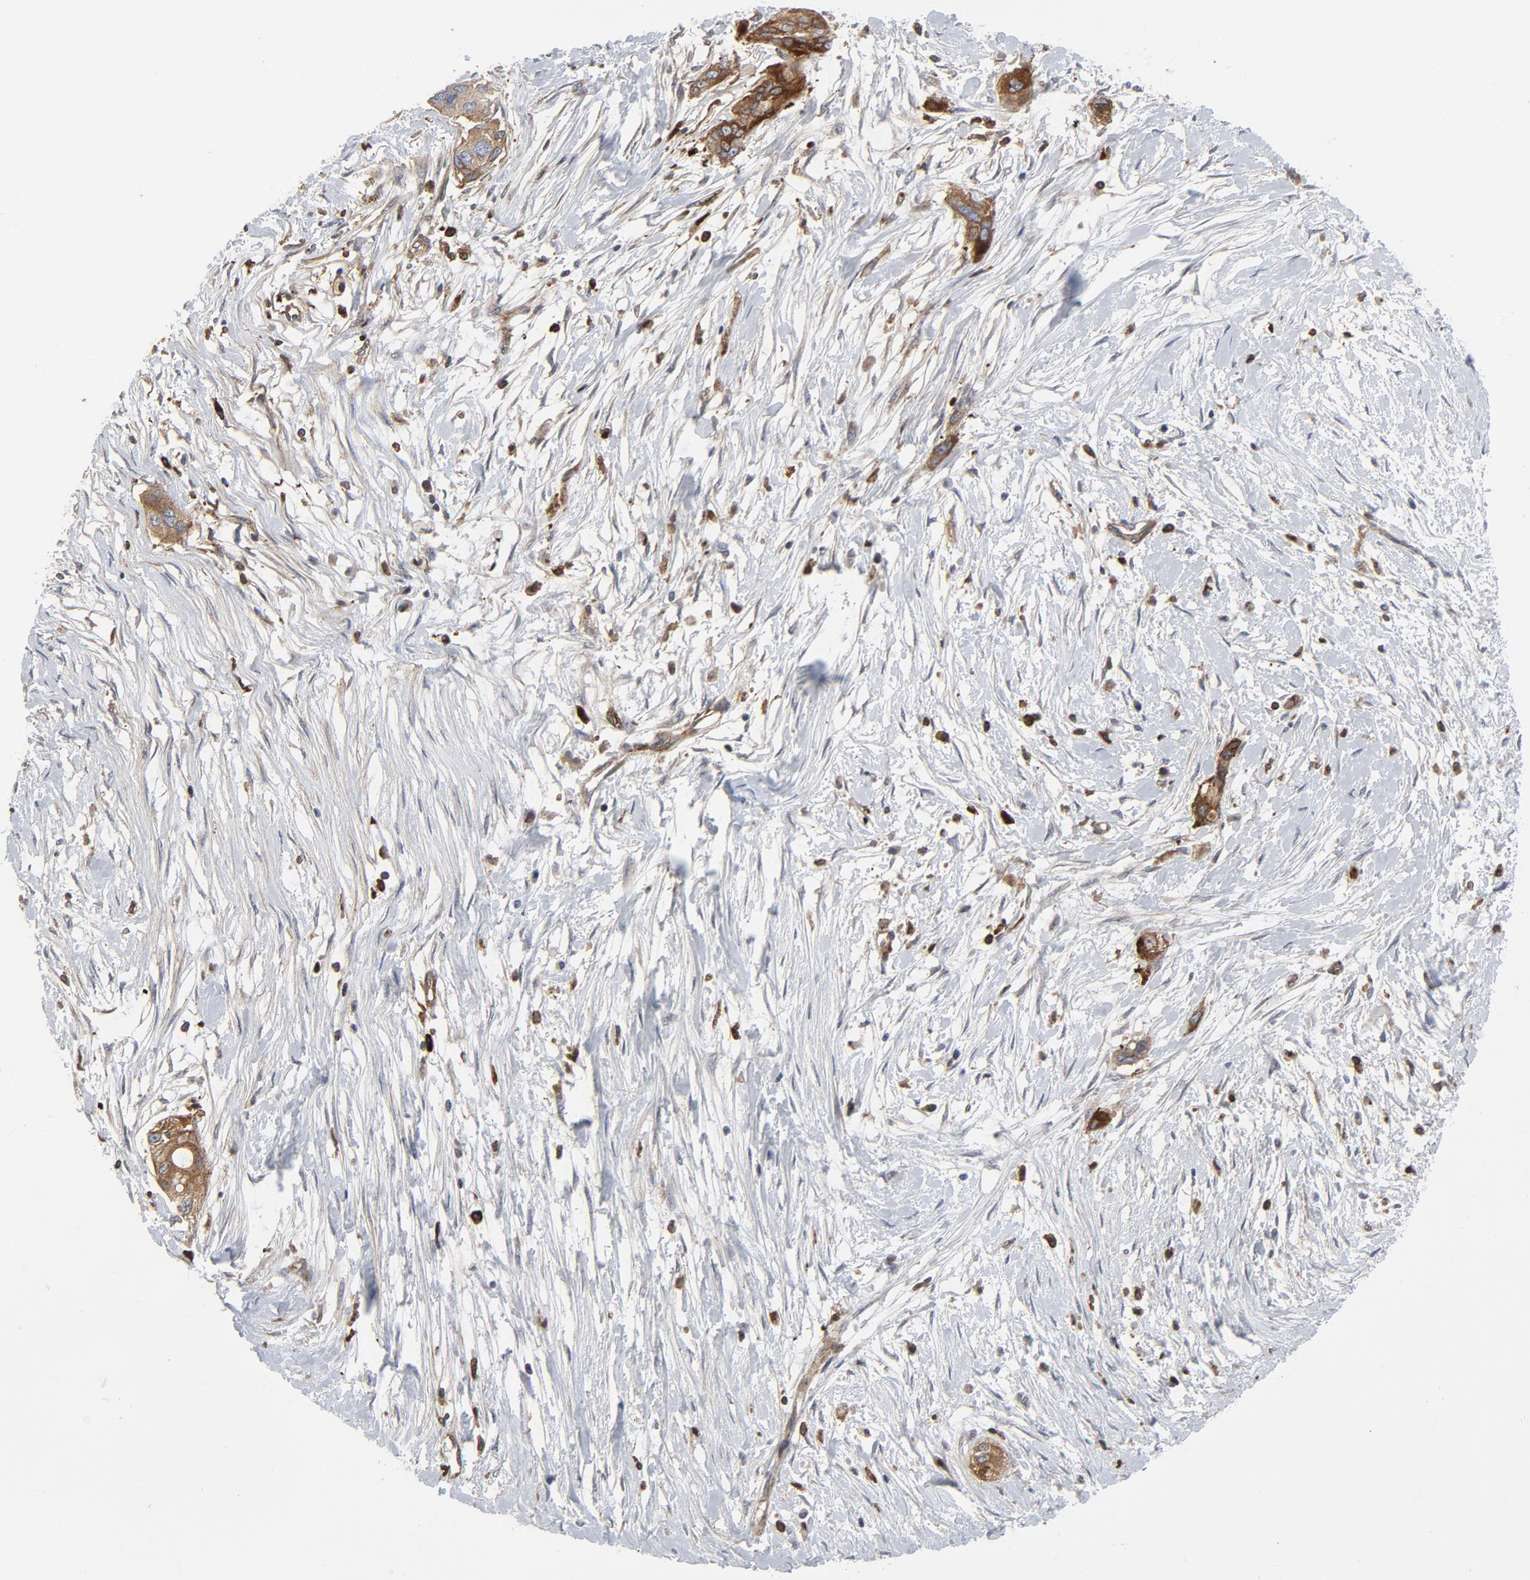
{"staining": {"intensity": "moderate", "quantity": ">75%", "location": "cytoplasmic/membranous"}, "tissue": "pancreatic cancer", "cell_type": "Tumor cells", "image_type": "cancer", "snomed": [{"axis": "morphology", "description": "Adenocarcinoma, NOS"}, {"axis": "topography", "description": "Pancreas"}], "caption": "Tumor cells reveal medium levels of moderate cytoplasmic/membranous staining in about >75% of cells in pancreatic adenocarcinoma. Using DAB (brown) and hematoxylin (blue) stains, captured at high magnification using brightfield microscopy.", "gene": "YES1", "patient": {"sex": "female", "age": 60}}